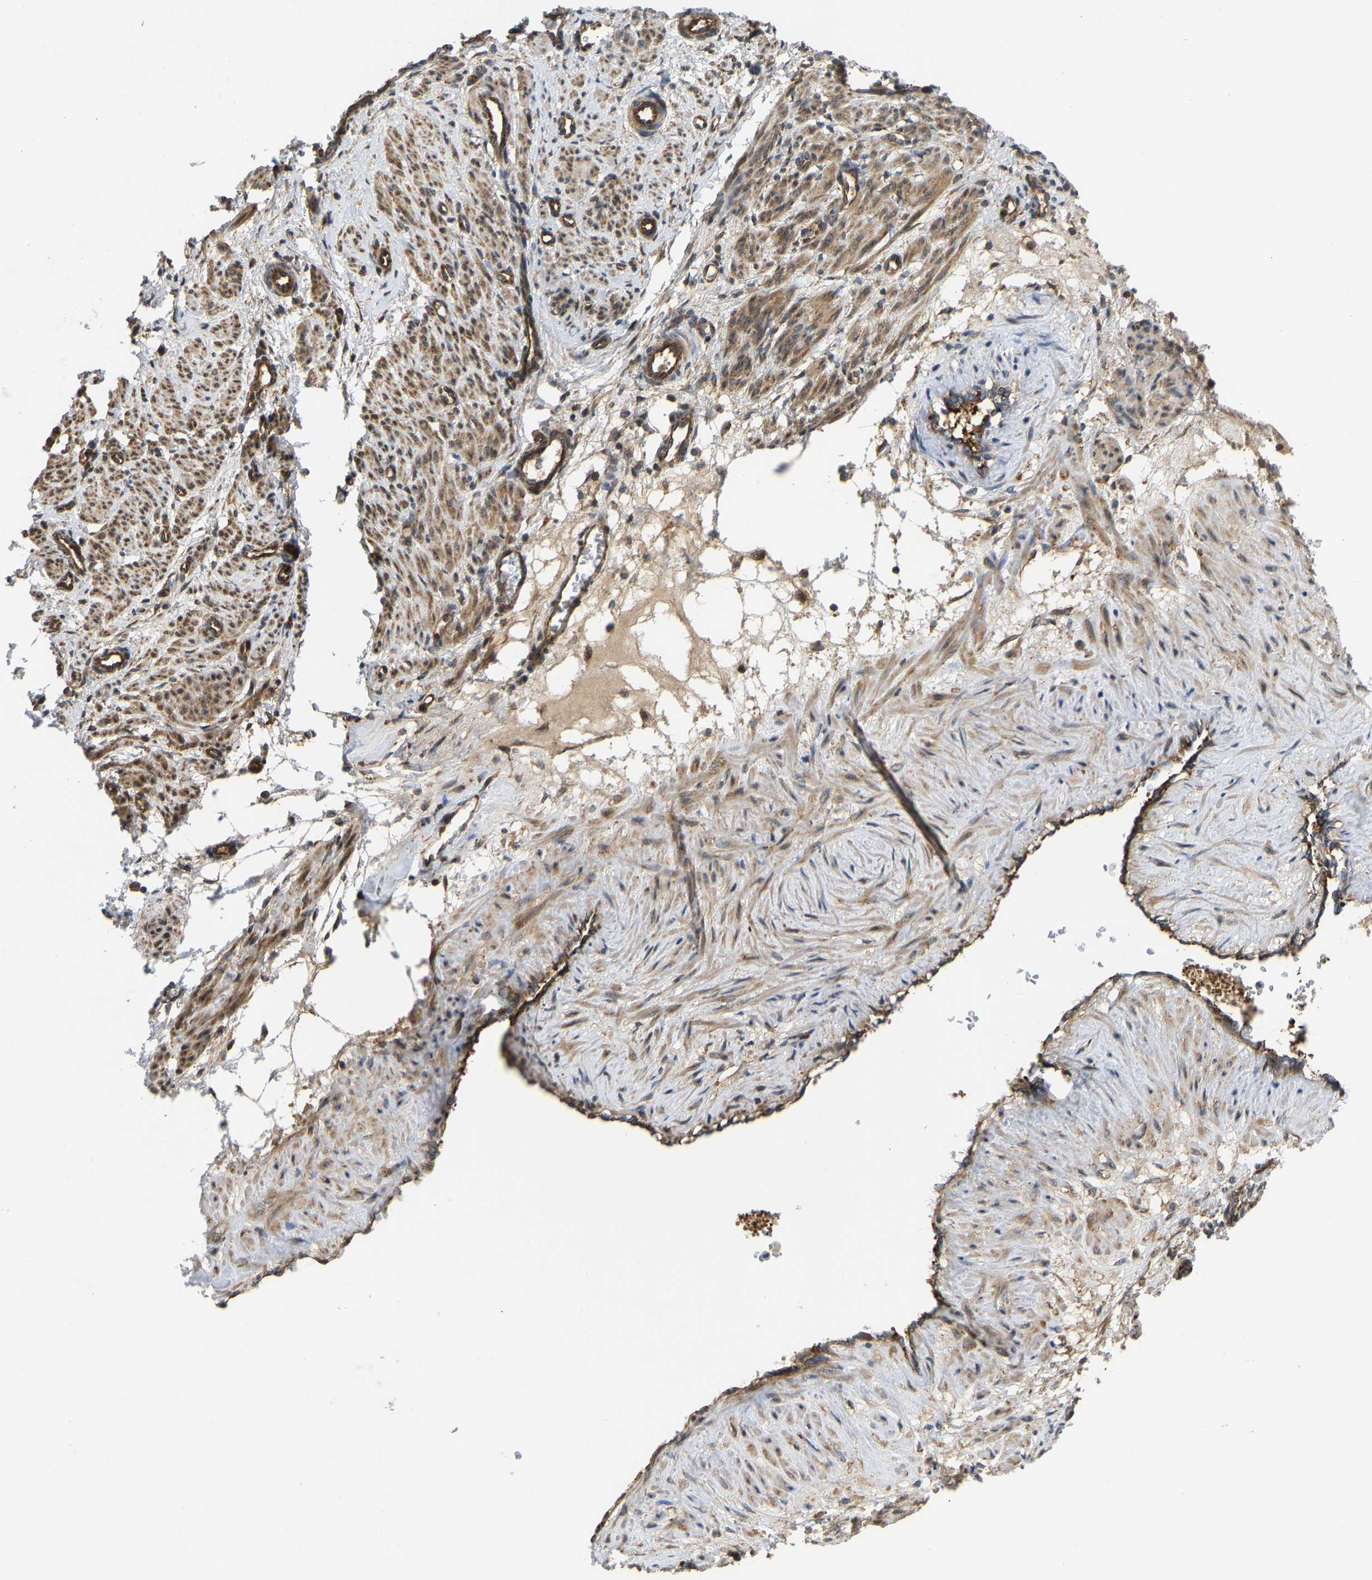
{"staining": {"intensity": "moderate", "quantity": "25%-75%", "location": "cytoplasmic/membranous"}, "tissue": "smooth muscle", "cell_type": "Smooth muscle cells", "image_type": "normal", "snomed": [{"axis": "morphology", "description": "Normal tissue, NOS"}, {"axis": "topography", "description": "Endometrium"}], "caption": "The image demonstrates a brown stain indicating the presence of a protein in the cytoplasmic/membranous of smooth muscle cells in smooth muscle.", "gene": "RASGRF2", "patient": {"sex": "female", "age": 33}}